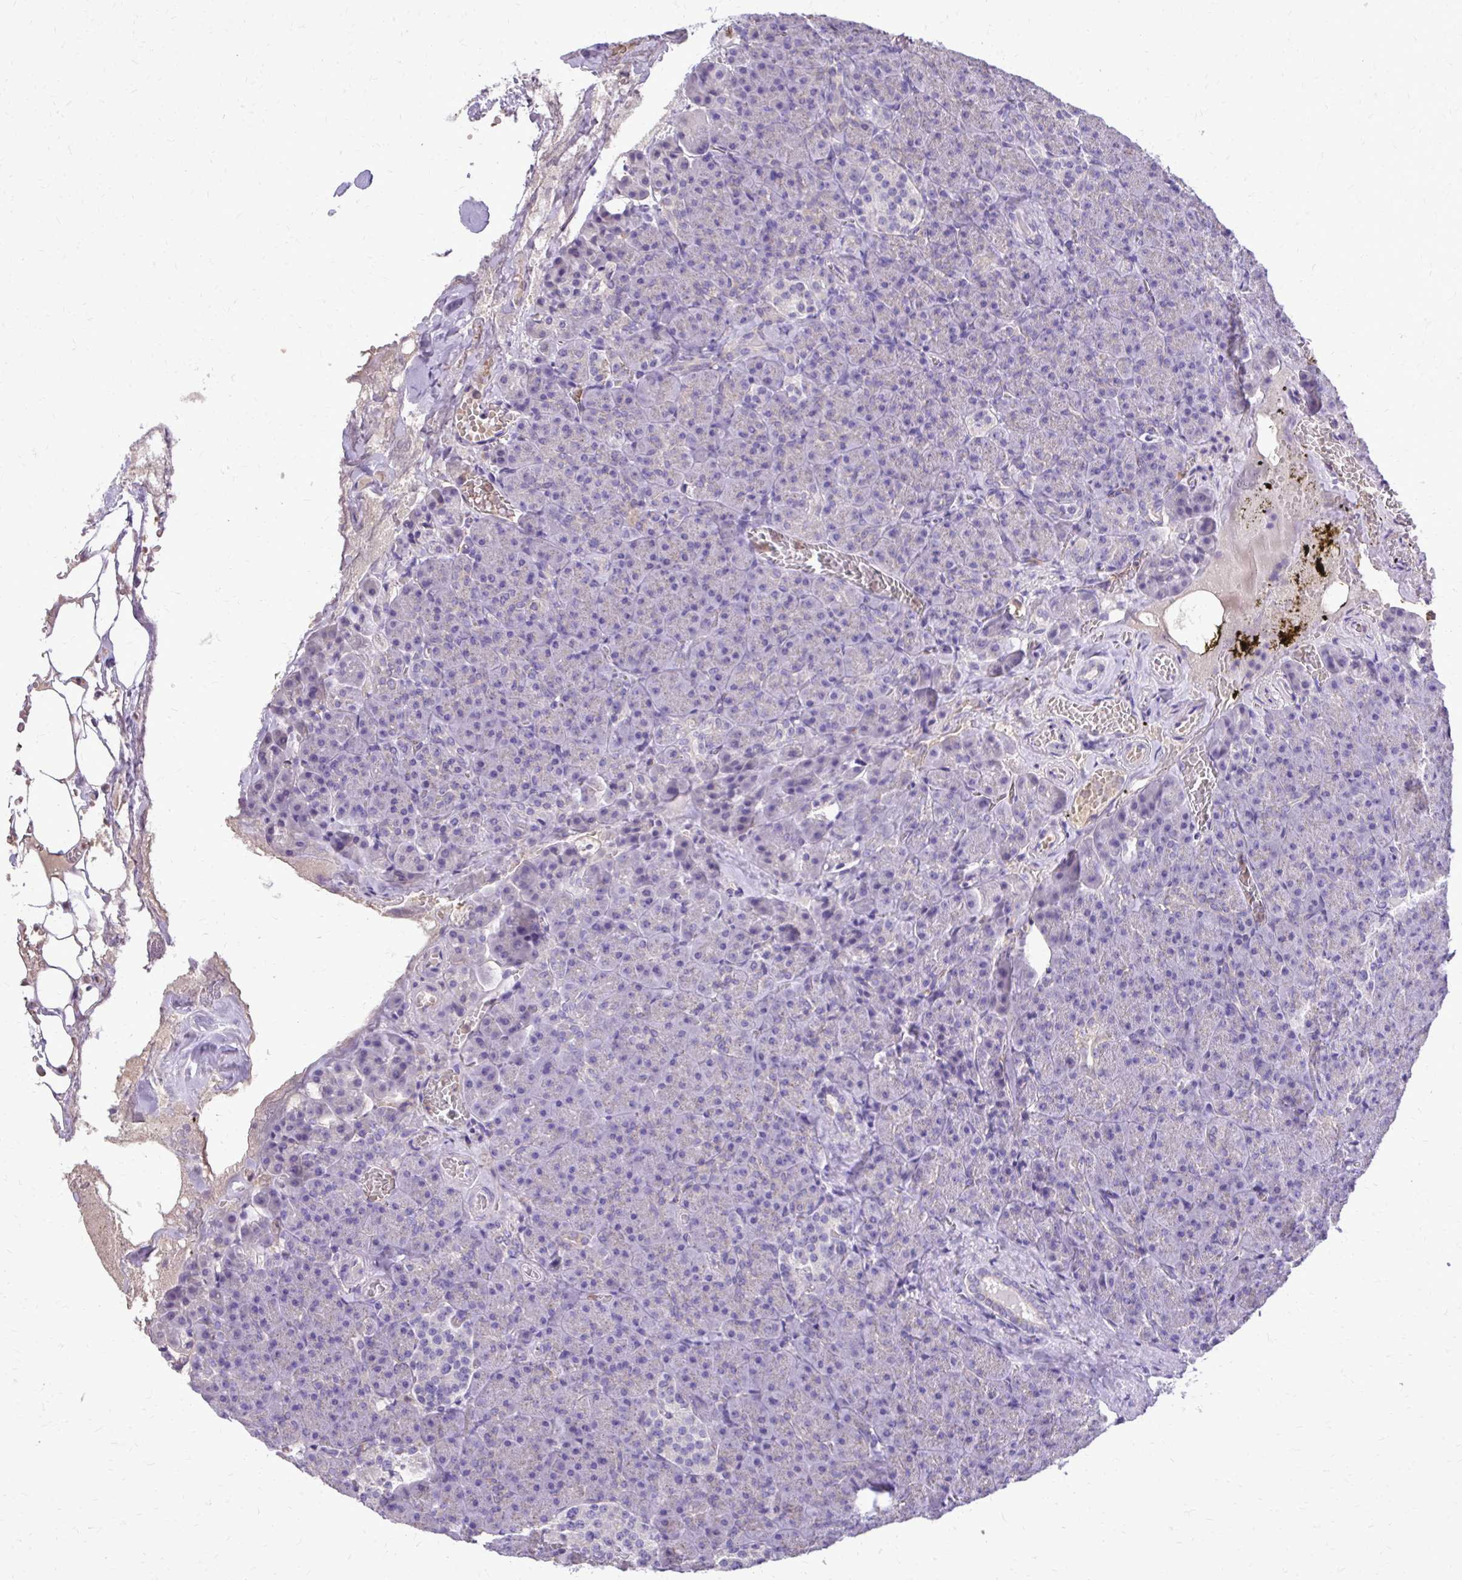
{"staining": {"intensity": "negative", "quantity": "none", "location": "none"}, "tissue": "pancreas", "cell_type": "Exocrine glandular cells", "image_type": "normal", "snomed": [{"axis": "morphology", "description": "Normal tissue, NOS"}, {"axis": "topography", "description": "Pancreas"}], "caption": "Pancreas stained for a protein using immunohistochemistry exhibits no staining exocrine glandular cells.", "gene": "CAT", "patient": {"sex": "female", "age": 74}}